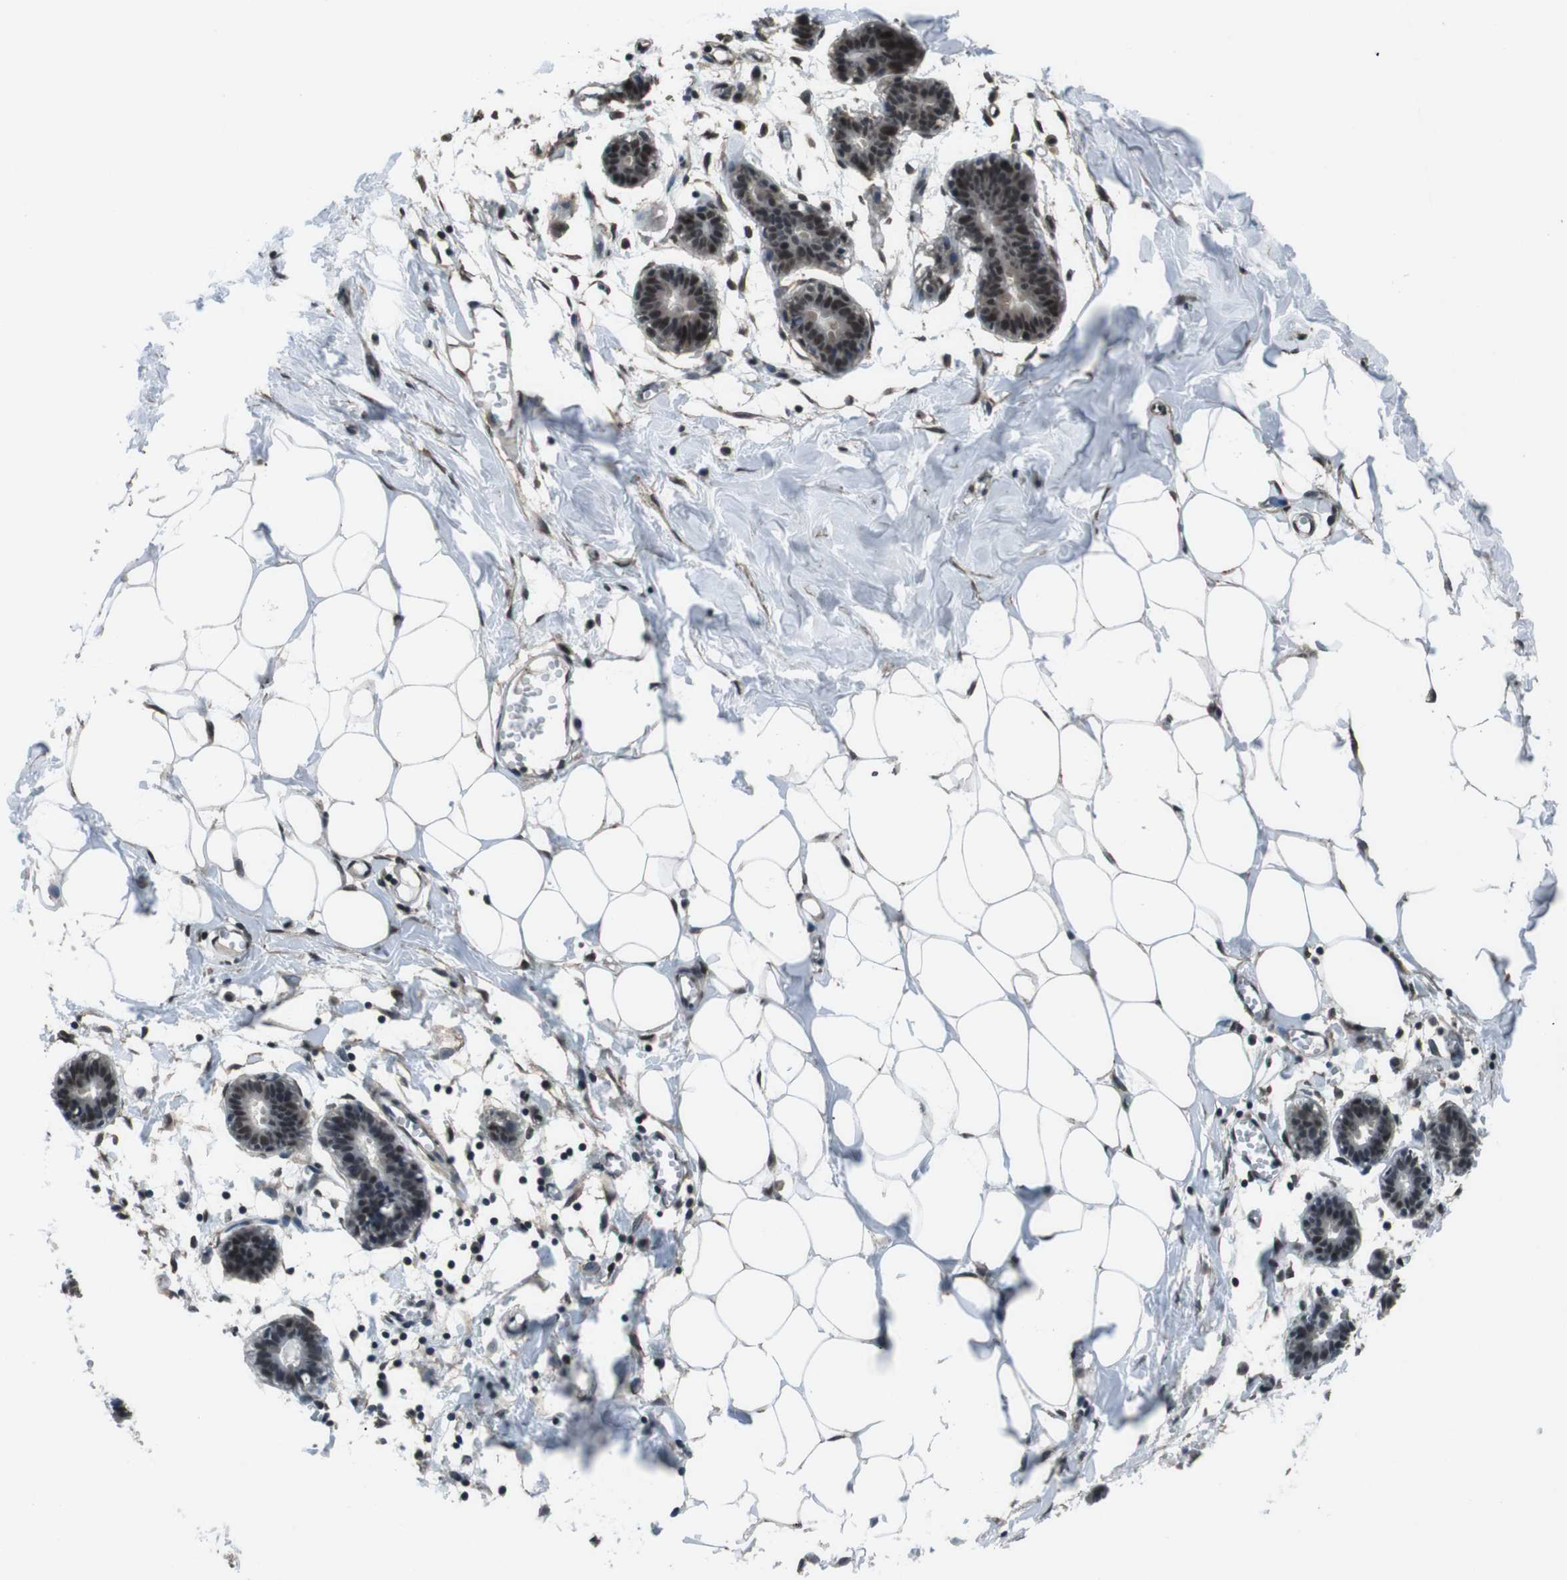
{"staining": {"intensity": "moderate", "quantity": ">75%", "location": "nuclear"}, "tissue": "breast", "cell_type": "Adipocytes", "image_type": "normal", "snomed": [{"axis": "morphology", "description": "Normal tissue, NOS"}, {"axis": "topography", "description": "Breast"}], "caption": "A brown stain highlights moderate nuclear positivity of a protein in adipocytes of benign breast.", "gene": "NR4A2", "patient": {"sex": "female", "age": 27}}